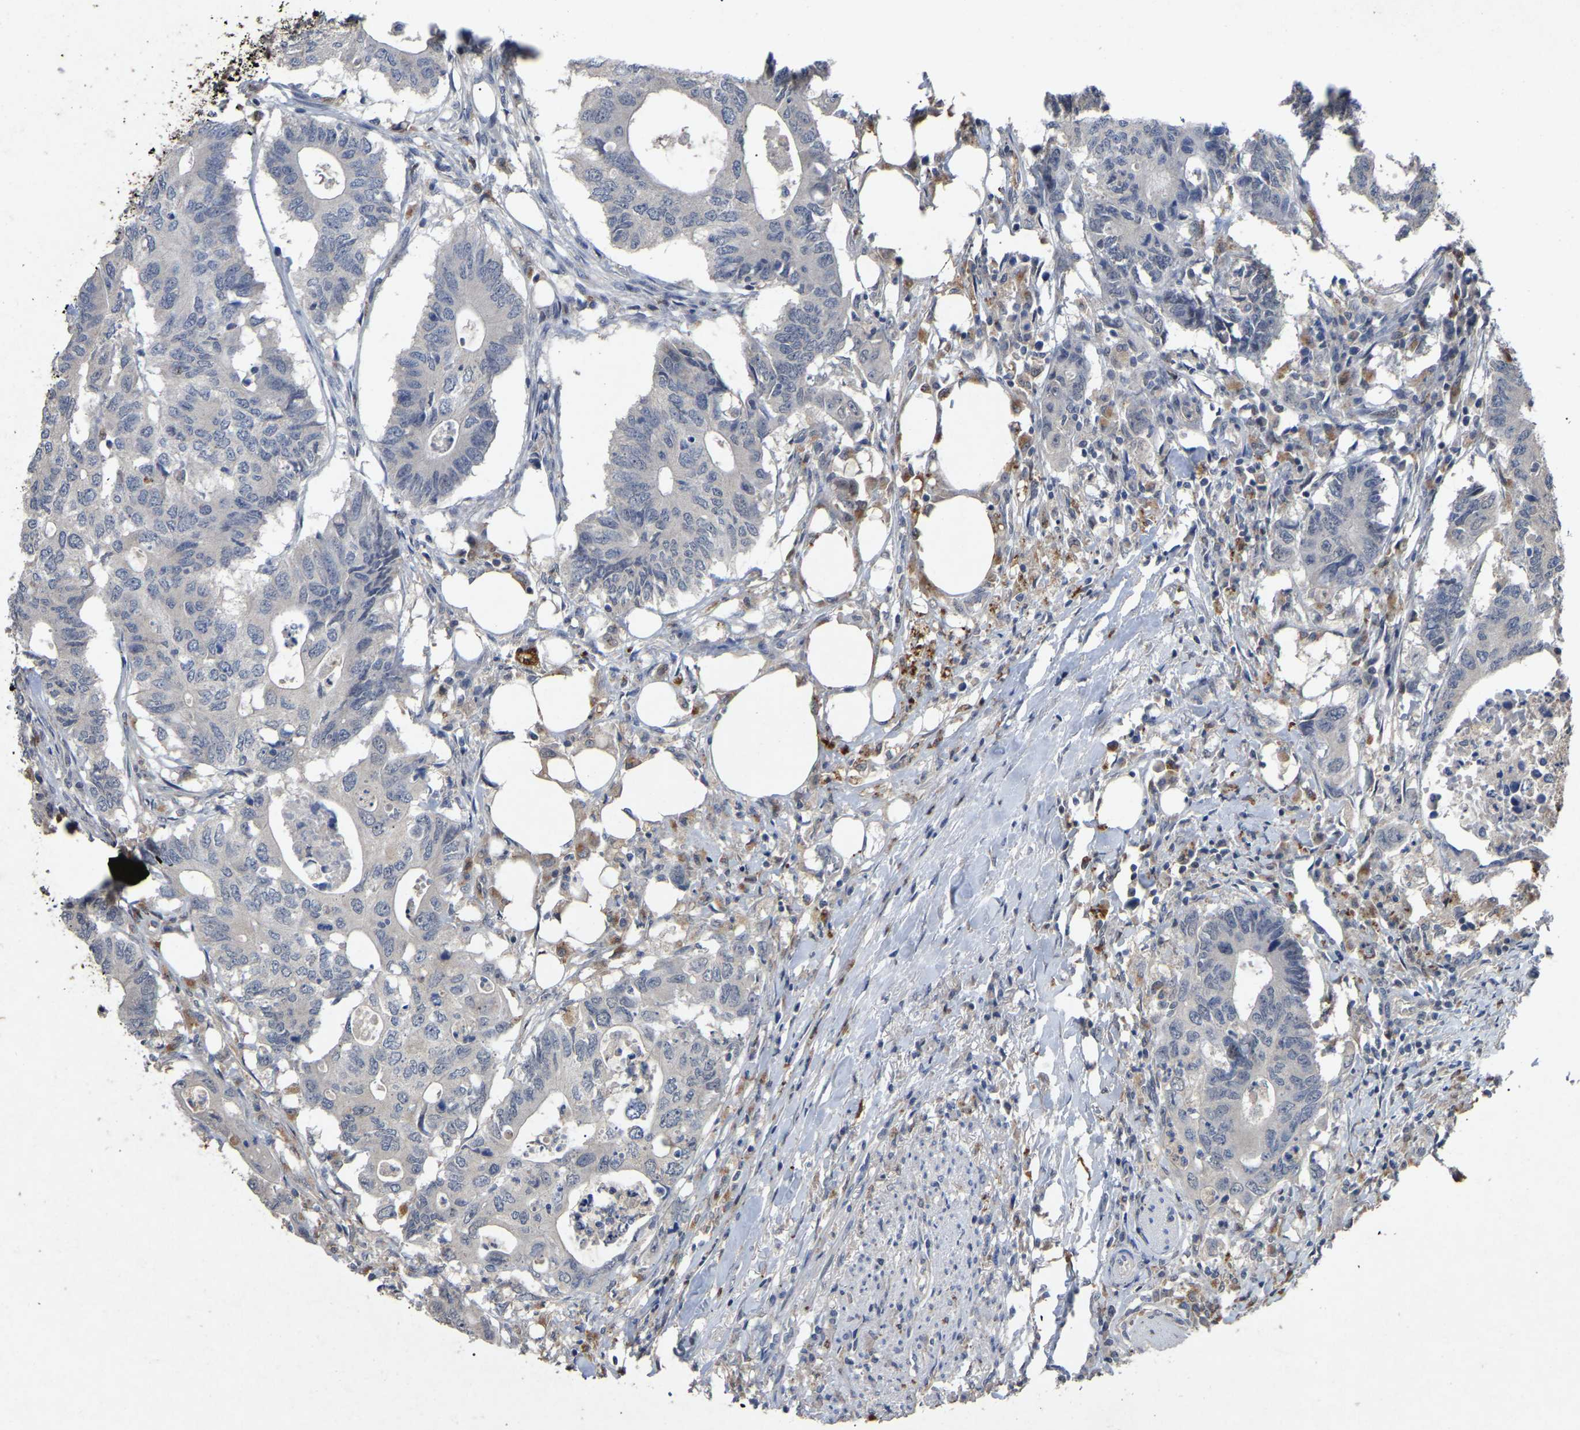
{"staining": {"intensity": "negative", "quantity": "none", "location": "none"}, "tissue": "colorectal cancer", "cell_type": "Tumor cells", "image_type": "cancer", "snomed": [{"axis": "morphology", "description": "Adenocarcinoma, NOS"}, {"axis": "topography", "description": "Colon"}], "caption": "Immunohistochemical staining of adenocarcinoma (colorectal) shows no significant expression in tumor cells. (DAB immunohistochemistry visualized using brightfield microscopy, high magnification).", "gene": "SMPD2", "patient": {"sex": "male", "age": 71}}